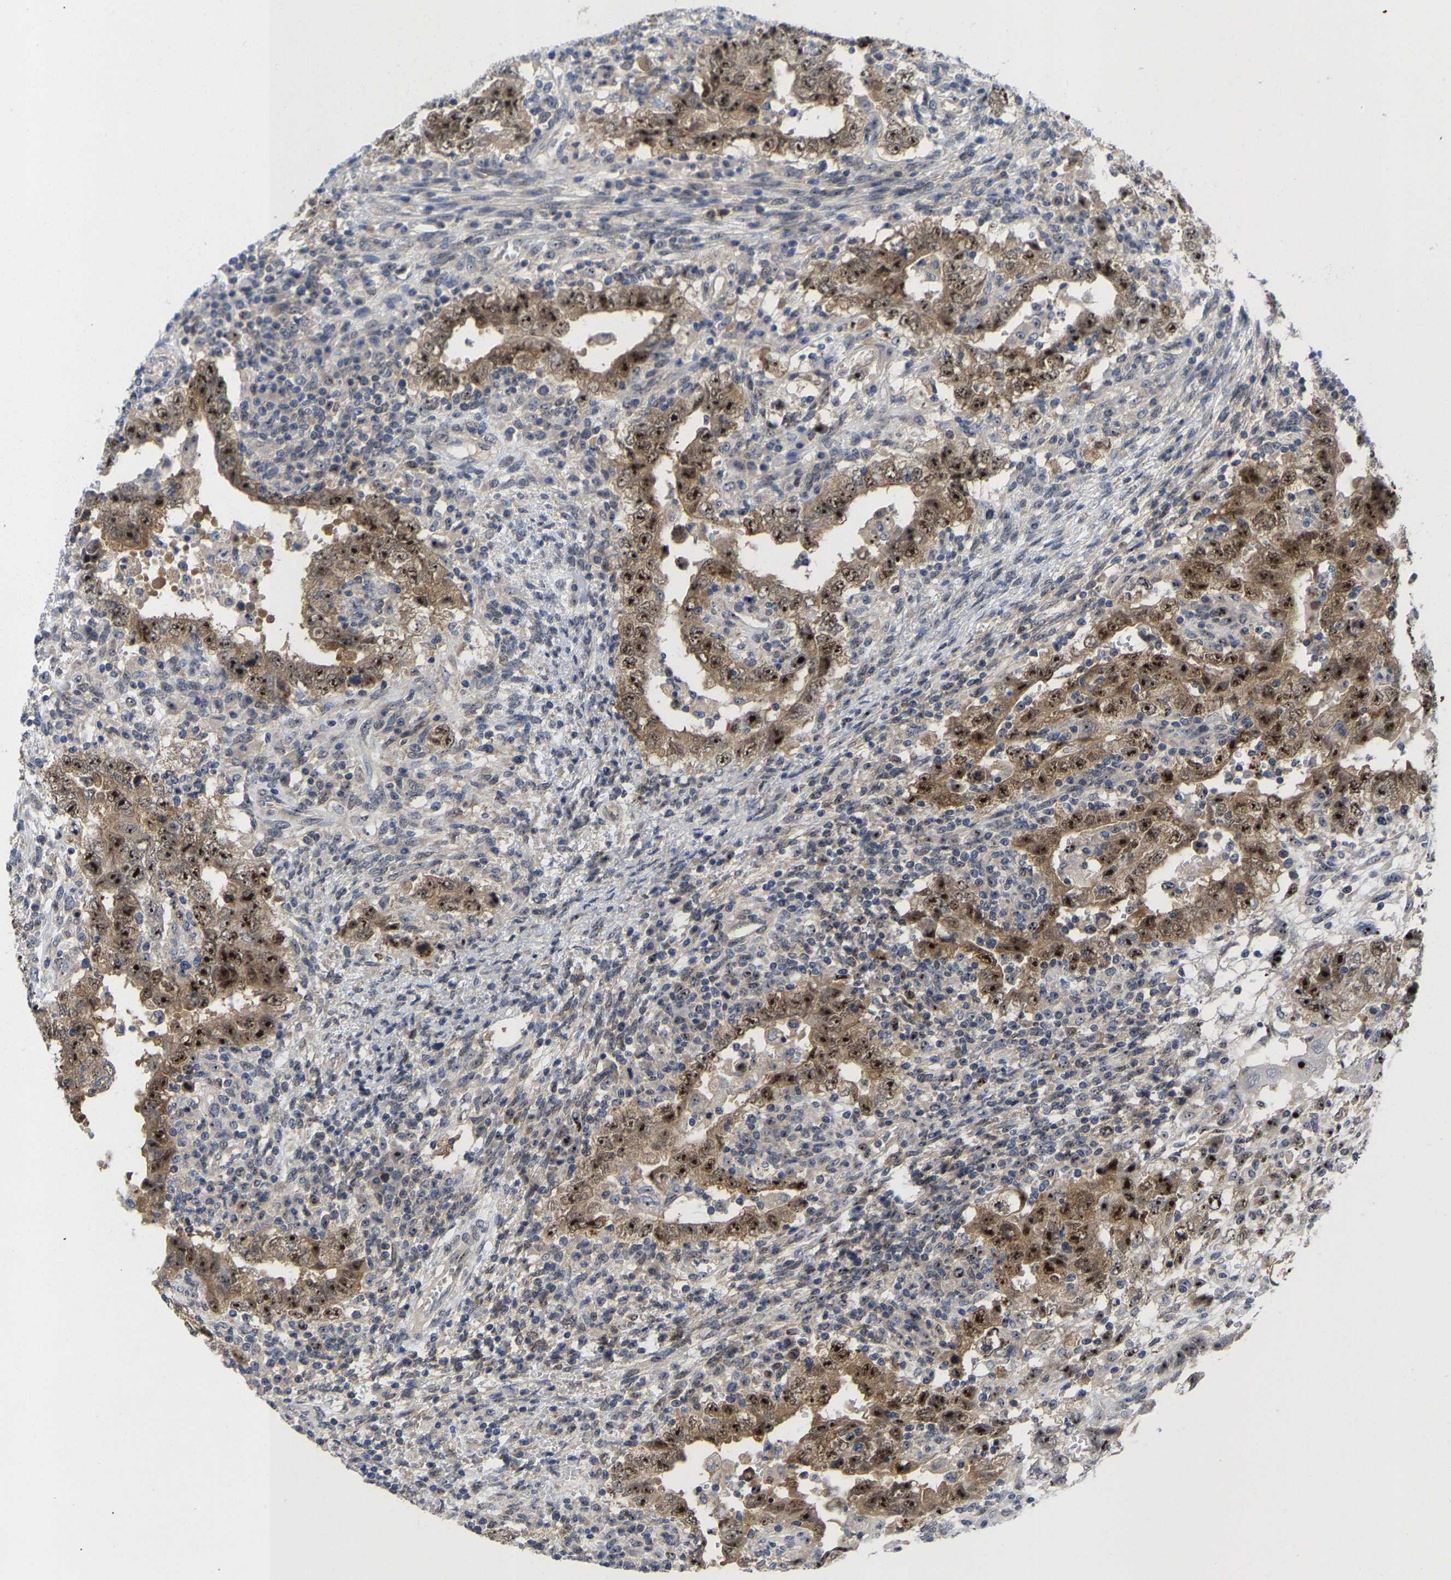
{"staining": {"intensity": "strong", "quantity": ">75%", "location": "cytoplasmic/membranous,nuclear"}, "tissue": "testis cancer", "cell_type": "Tumor cells", "image_type": "cancer", "snomed": [{"axis": "morphology", "description": "Carcinoma, Embryonal, NOS"}, {"axis": "topography", "description": "Testis"}], "caption": "Protein expression by immunohistochemistry (IHC) displays strong cytoplasmic/membranous and nuclear staining in about >75% of tumor cells in testis embryonal carcinoma. Immunohistochemistry (ihc) stains the protein of interest in brown and the nuclei are stained blue.", "gene": "NLE1", "patient": {"sex": "male", "age": 26}}